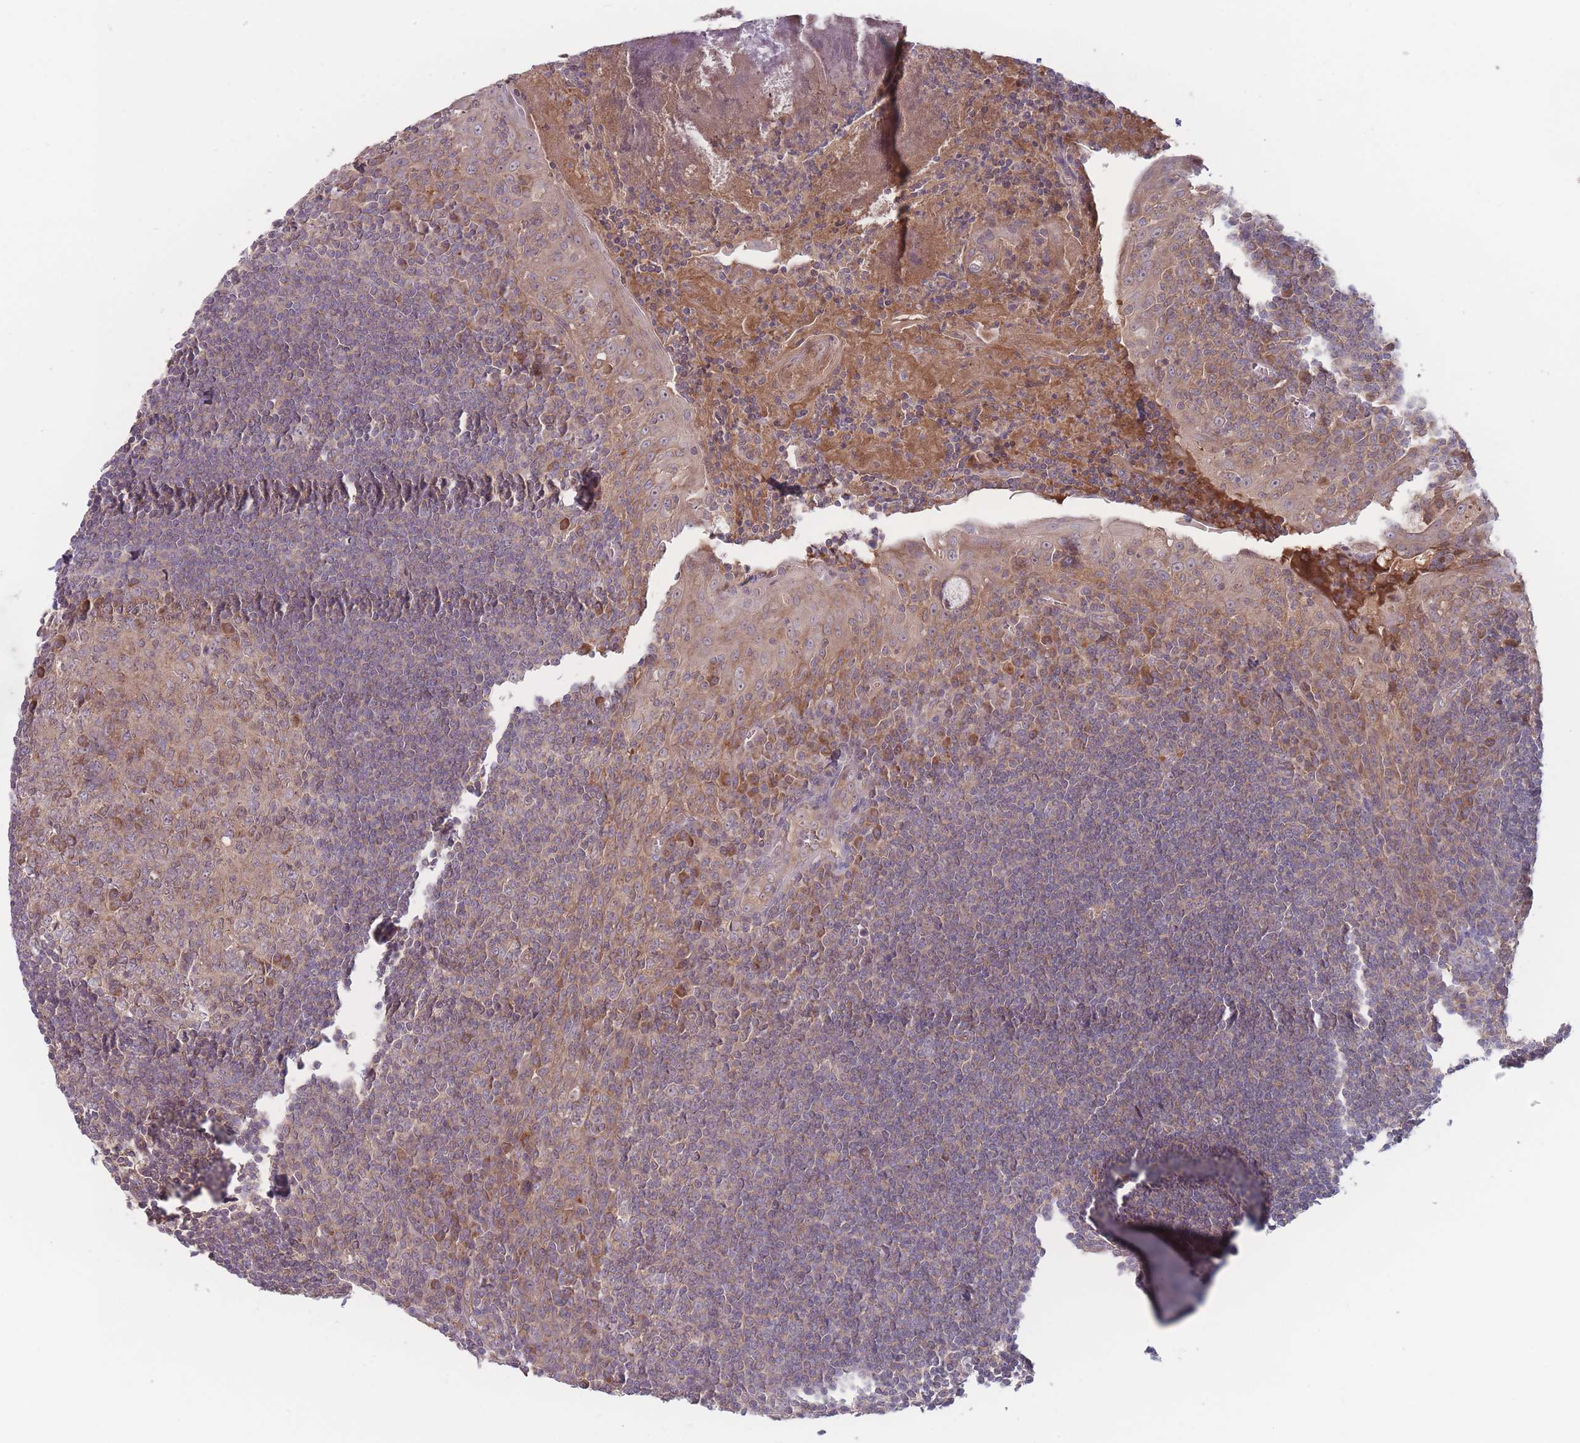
{"staining": {"intensity": "moderate", "quantity": ">75%", "location": "cytoplasmic/membranous"}, "tissue": "tonsil", "cell_type": "Germinal center cells", "image_type": "normal", "snomed": [{"axis": "morphology", "description": "Normal tissue, NOS"}, {"axis": "topography", "description": "Tonsil"}], "caption": "Approximately >75% of germinal center cells in normal human tonsil reveal moderate cytoplasmic/membranous protein expression as visualized by brown immunohistochemical staining.", "gene": "ATP5MGL", "patient": {"sex": "male", "age": 27}}